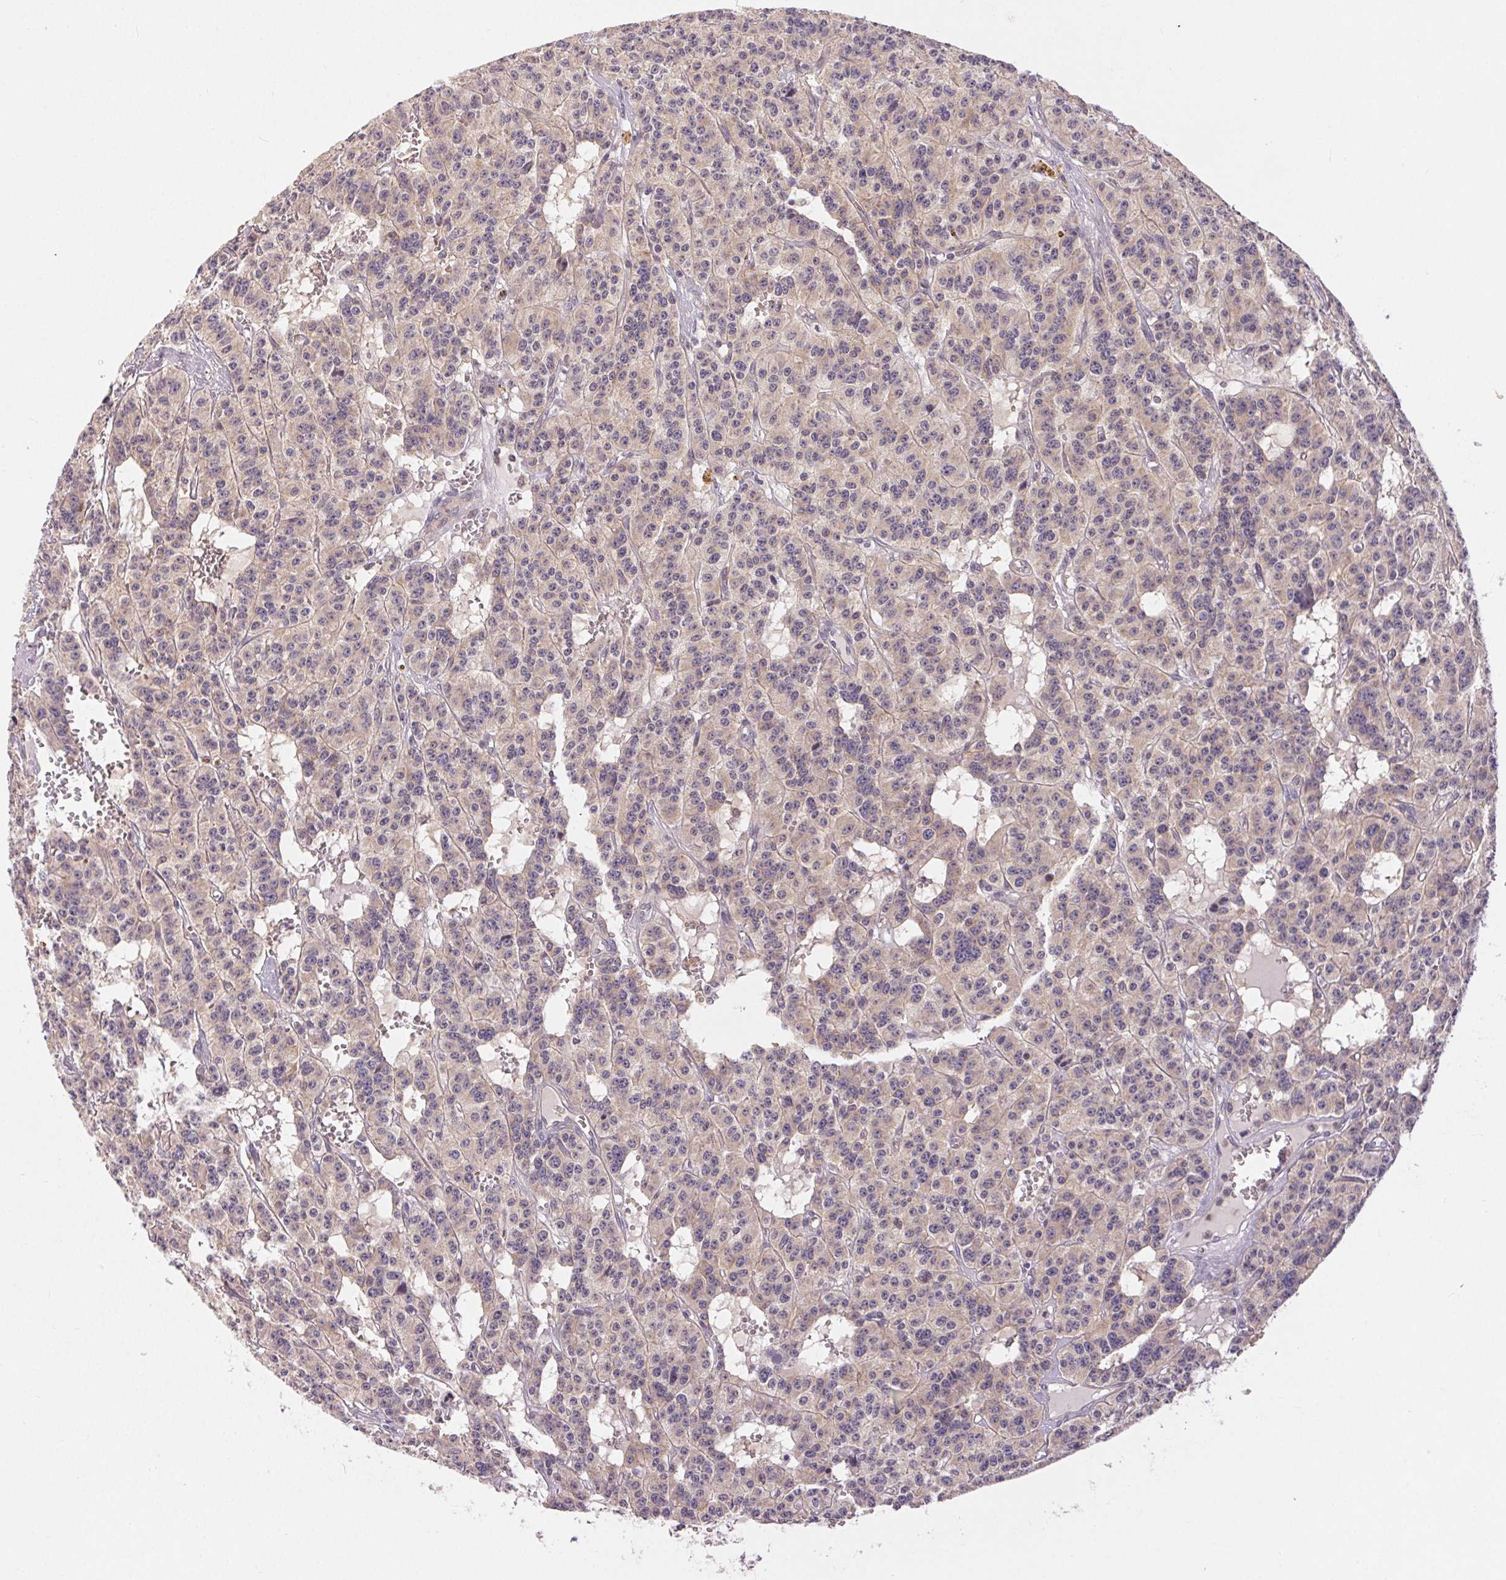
{"staining": {"intensity": "negative", "quantity": "none", "location": "none"}, "tissue": "carcinoid", "cell_type": "Tumor cells", "image_type": "cancer", "snomed": [{"axis": "morphology", "description": "Carcinoid, malignant, NOS"}, {"axis": "topography", "description": "Lung"}], "caption": "This is an immunohistochemistry (IHC) image of carcinoid. There is no positivity in tumor cells.", "gene": "MAPKAPK2", "patient": {"sex": "female", "age": 71}}